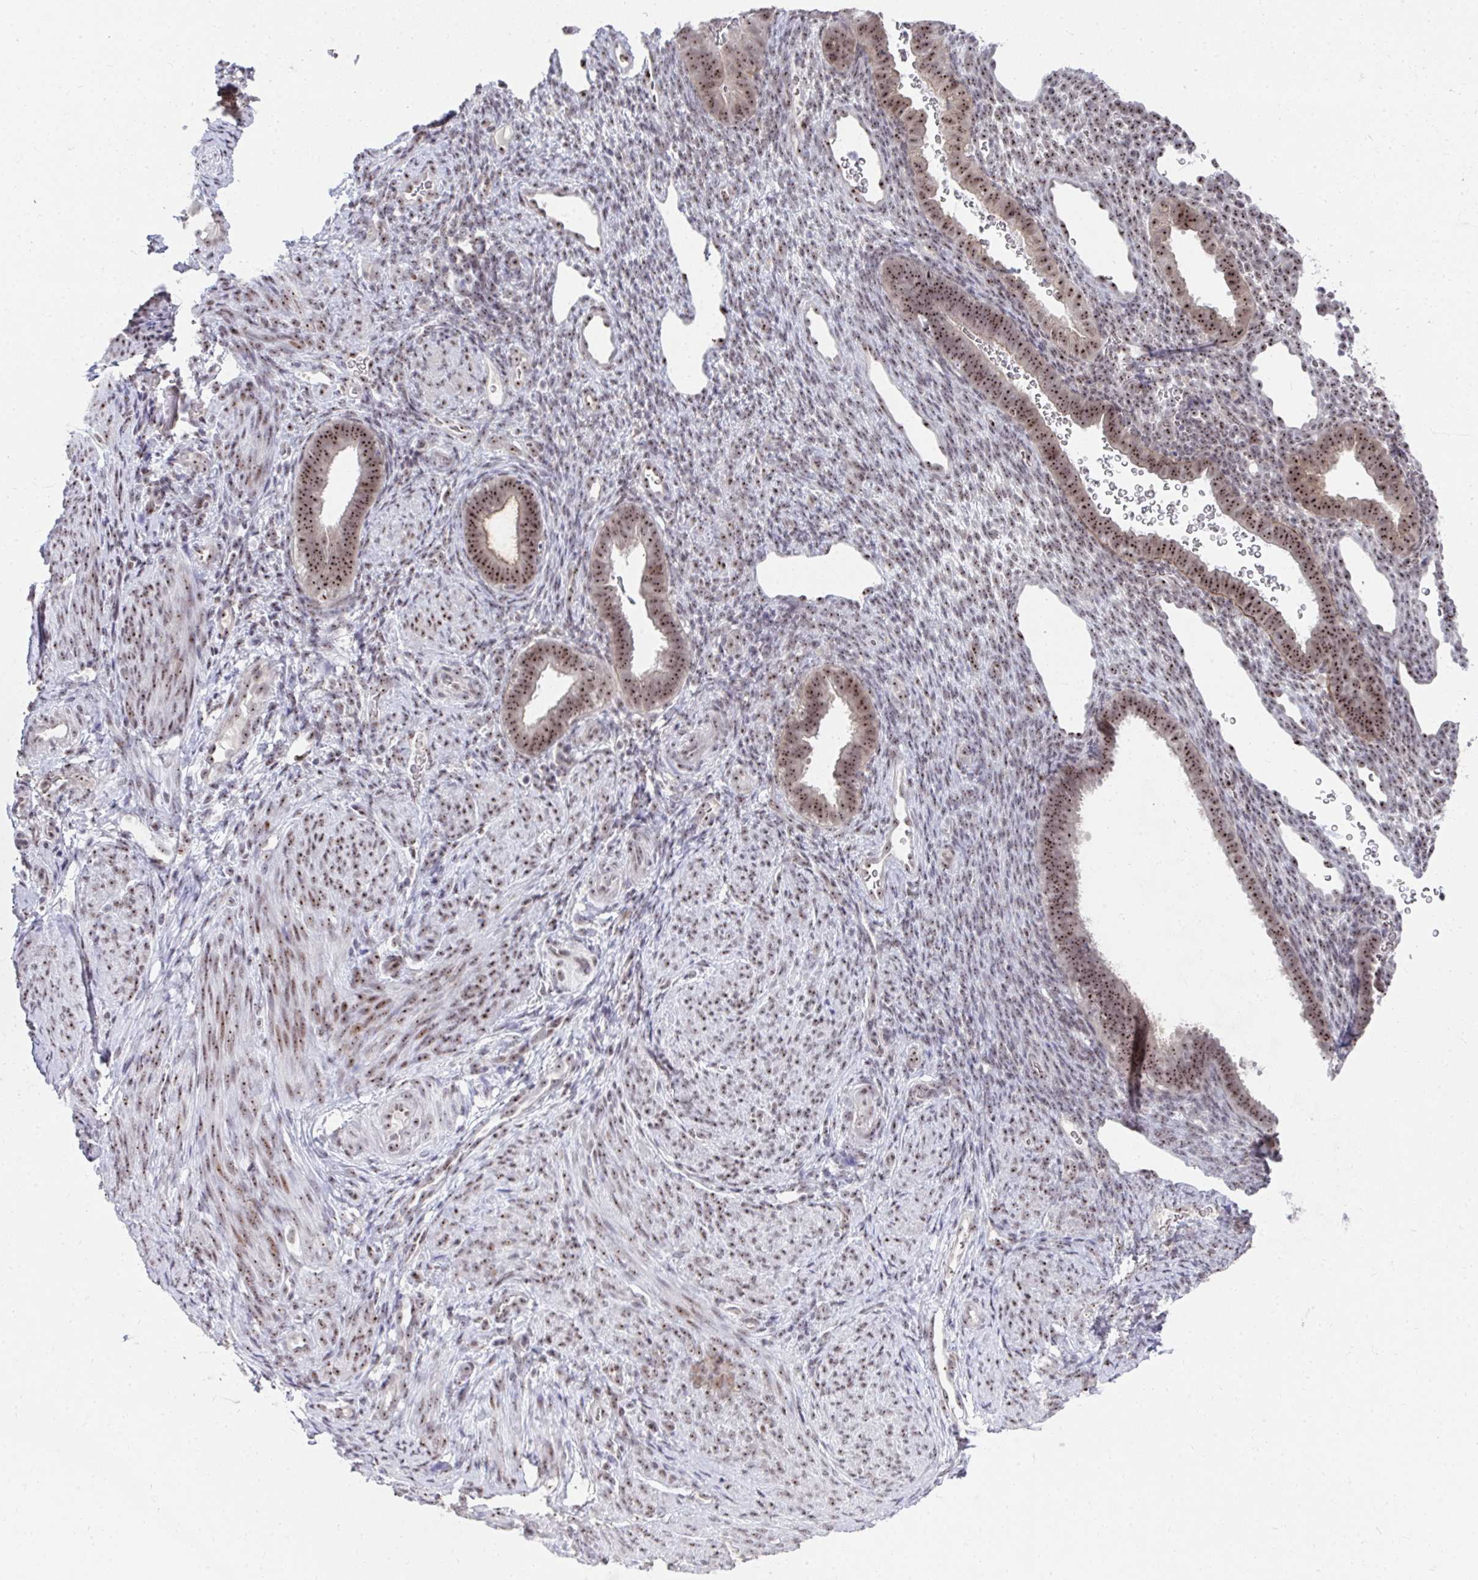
{"staining": {"intensity": "moderate", "quantity": "25%-75%", "location": "nuclear"}, "tissue": "endometrium", "cell_type": "Cells in endometrial stroma", "image_type": "normal", "snomed": [{"axis": "morphology", "description": "Normal tissue, NOS"}, {"axis": "topography", "description": "Endometrium"}], "caption": "The histopathology image shows staining of normal endometrium, revealing moderate nuclear protein staining (brown color) within cells in endometrial stroma. (Stains: DAB (3,3'-diaminobenzidine) in brown, nuclei in blue, Microscopy: brightfield microscopy at high magnification).", "gene": "HIRA", "patient": {"sex": "female", "age": 34}}